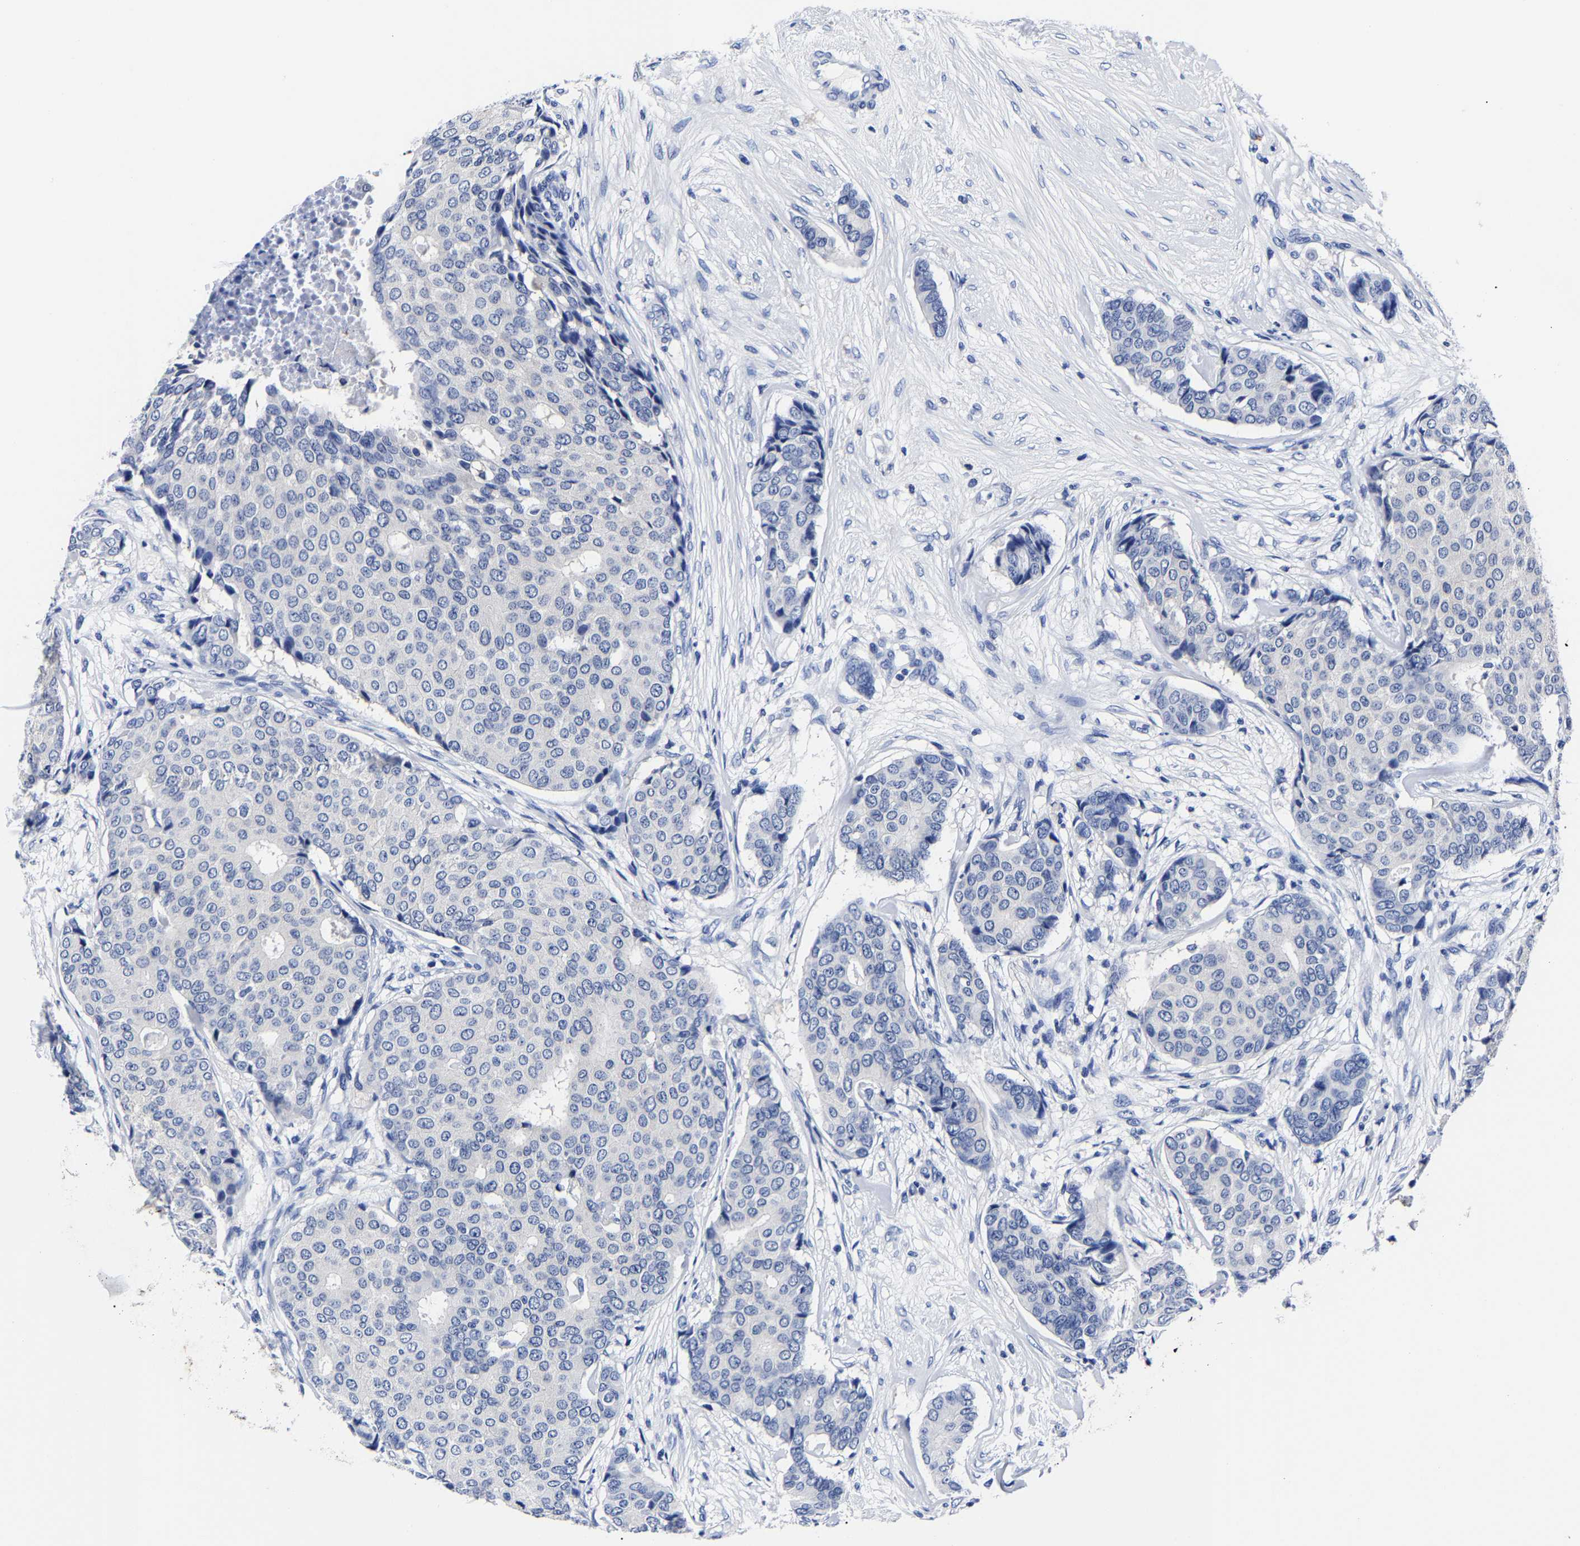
{"staining": {"intensity": "negative", "quantity": "none", "location": "none"}, "tissue": "breast cancer", "cell_type": "Tumor cells", "image_type": "cancer", "snomed": [{"axis": "morphology", "description": "Duct carcinoma"}, {"axis": "topography", "description": "Breast"}], "caption": "Tumor cells show no significant protein expression in breast cancer. Nuclei are stained in blue.", "gene": "CPA2", "patient": {"sex": "female", "age": 75}}